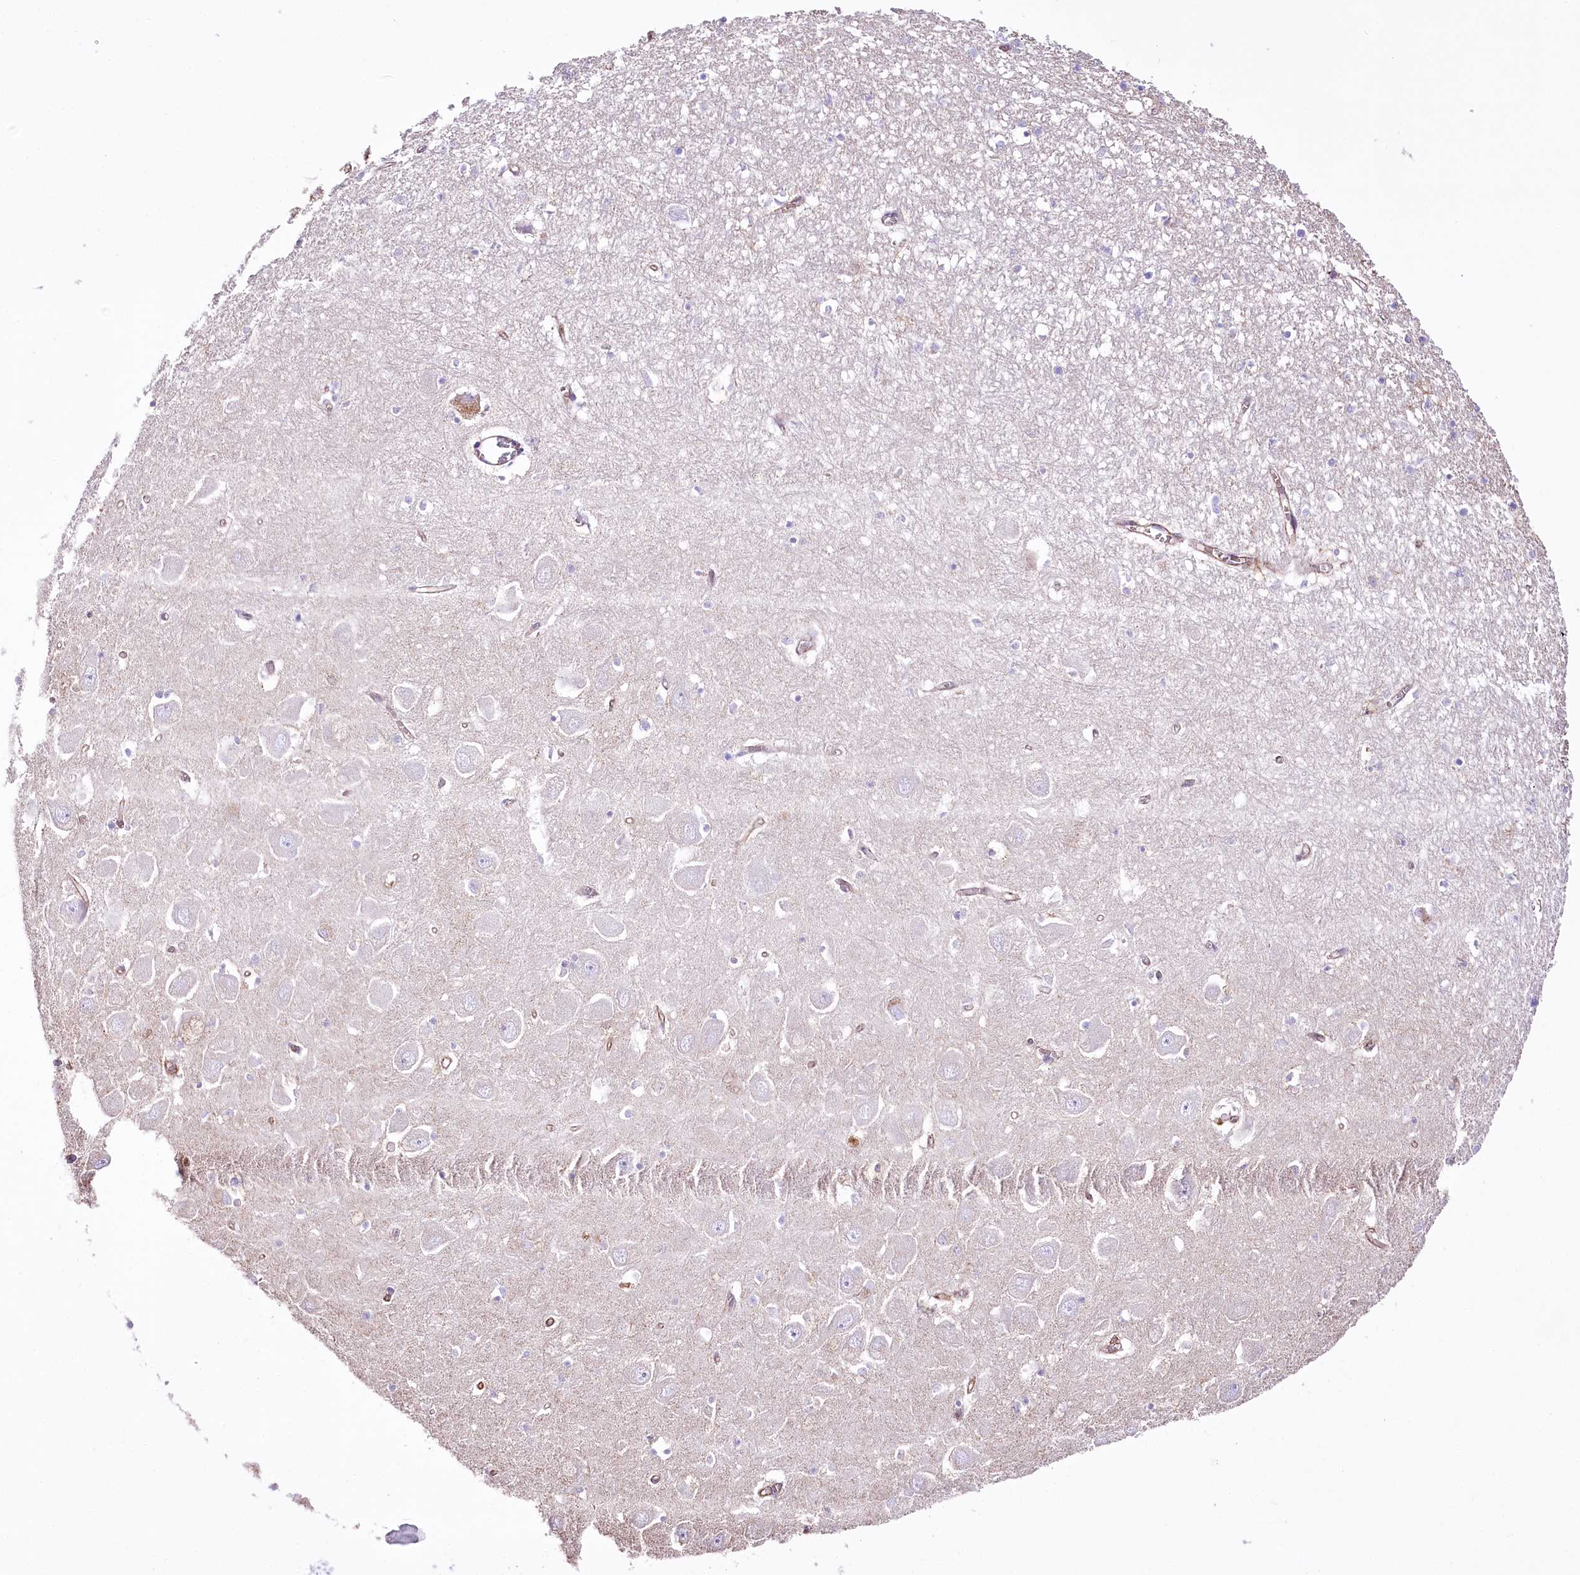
{"staining": {"intensity": "negative", "quantity": "none", "location": "none"}, "tissue": "hippocampus", "cell_type": "Glial cells", "image_type": "normal", "snomed": [{"axis": "morphology", "description": "Normal tissue, NOS"}, {"axis": "topography", "description": "Hippocampus"}], "caption": "Immunohistochemistry micrograph of unremarkable human hippocampus stained for a protein (brown), which demonstrates no staining in glial cells. Brightfield microscopy of IHC stained with DAB (brown) and hematoxylin (blue), captured at high magnification.", "gene": "FAM216A", "patient": {"sex": "male", "age": 70}}